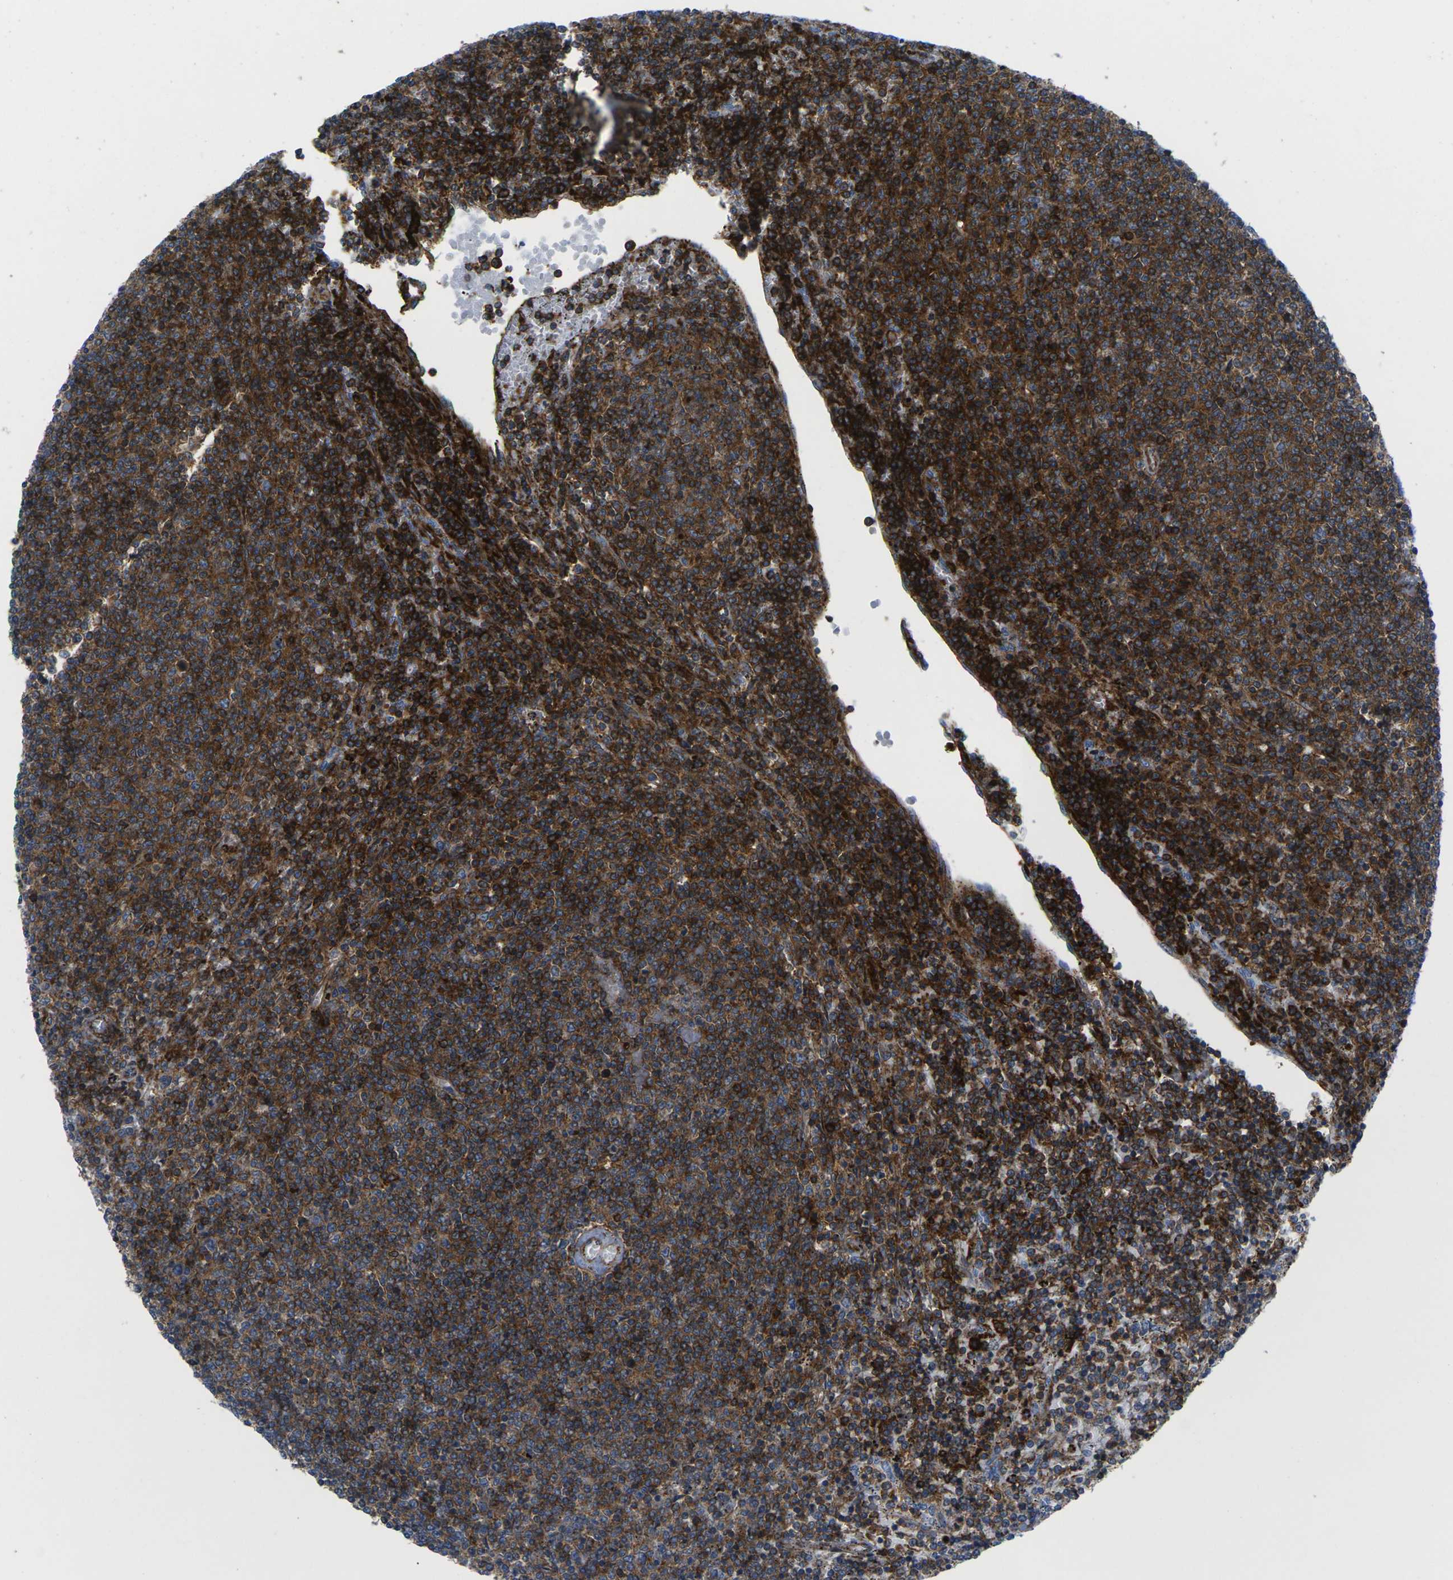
{"staining": {"intensity": "strong", "quantity": ">75%", "location": "cytoplasmic/membranous"}, "tissue": "lymphoma", "cell_type": "Tumor cells", "image_type": "cancer", "snomed": [{"axis": "morphology", "description": "Malignant lymphoma, non-Hodgkin's type, Low grade"}, {"axis": "topography", "description": "Spleen"}], "caption": "Brown immunohistochemical staining in low-grade malignant lymphoma, non-Hodgkin's type reveals strong cytoplasmic/membranous staining in approximately >75% of tumor cells. (Brightfield microscopy of DAB IHC at high magnification).", "gene": "IQGAP1", "patient": {"sex": "female", "age": 50}}